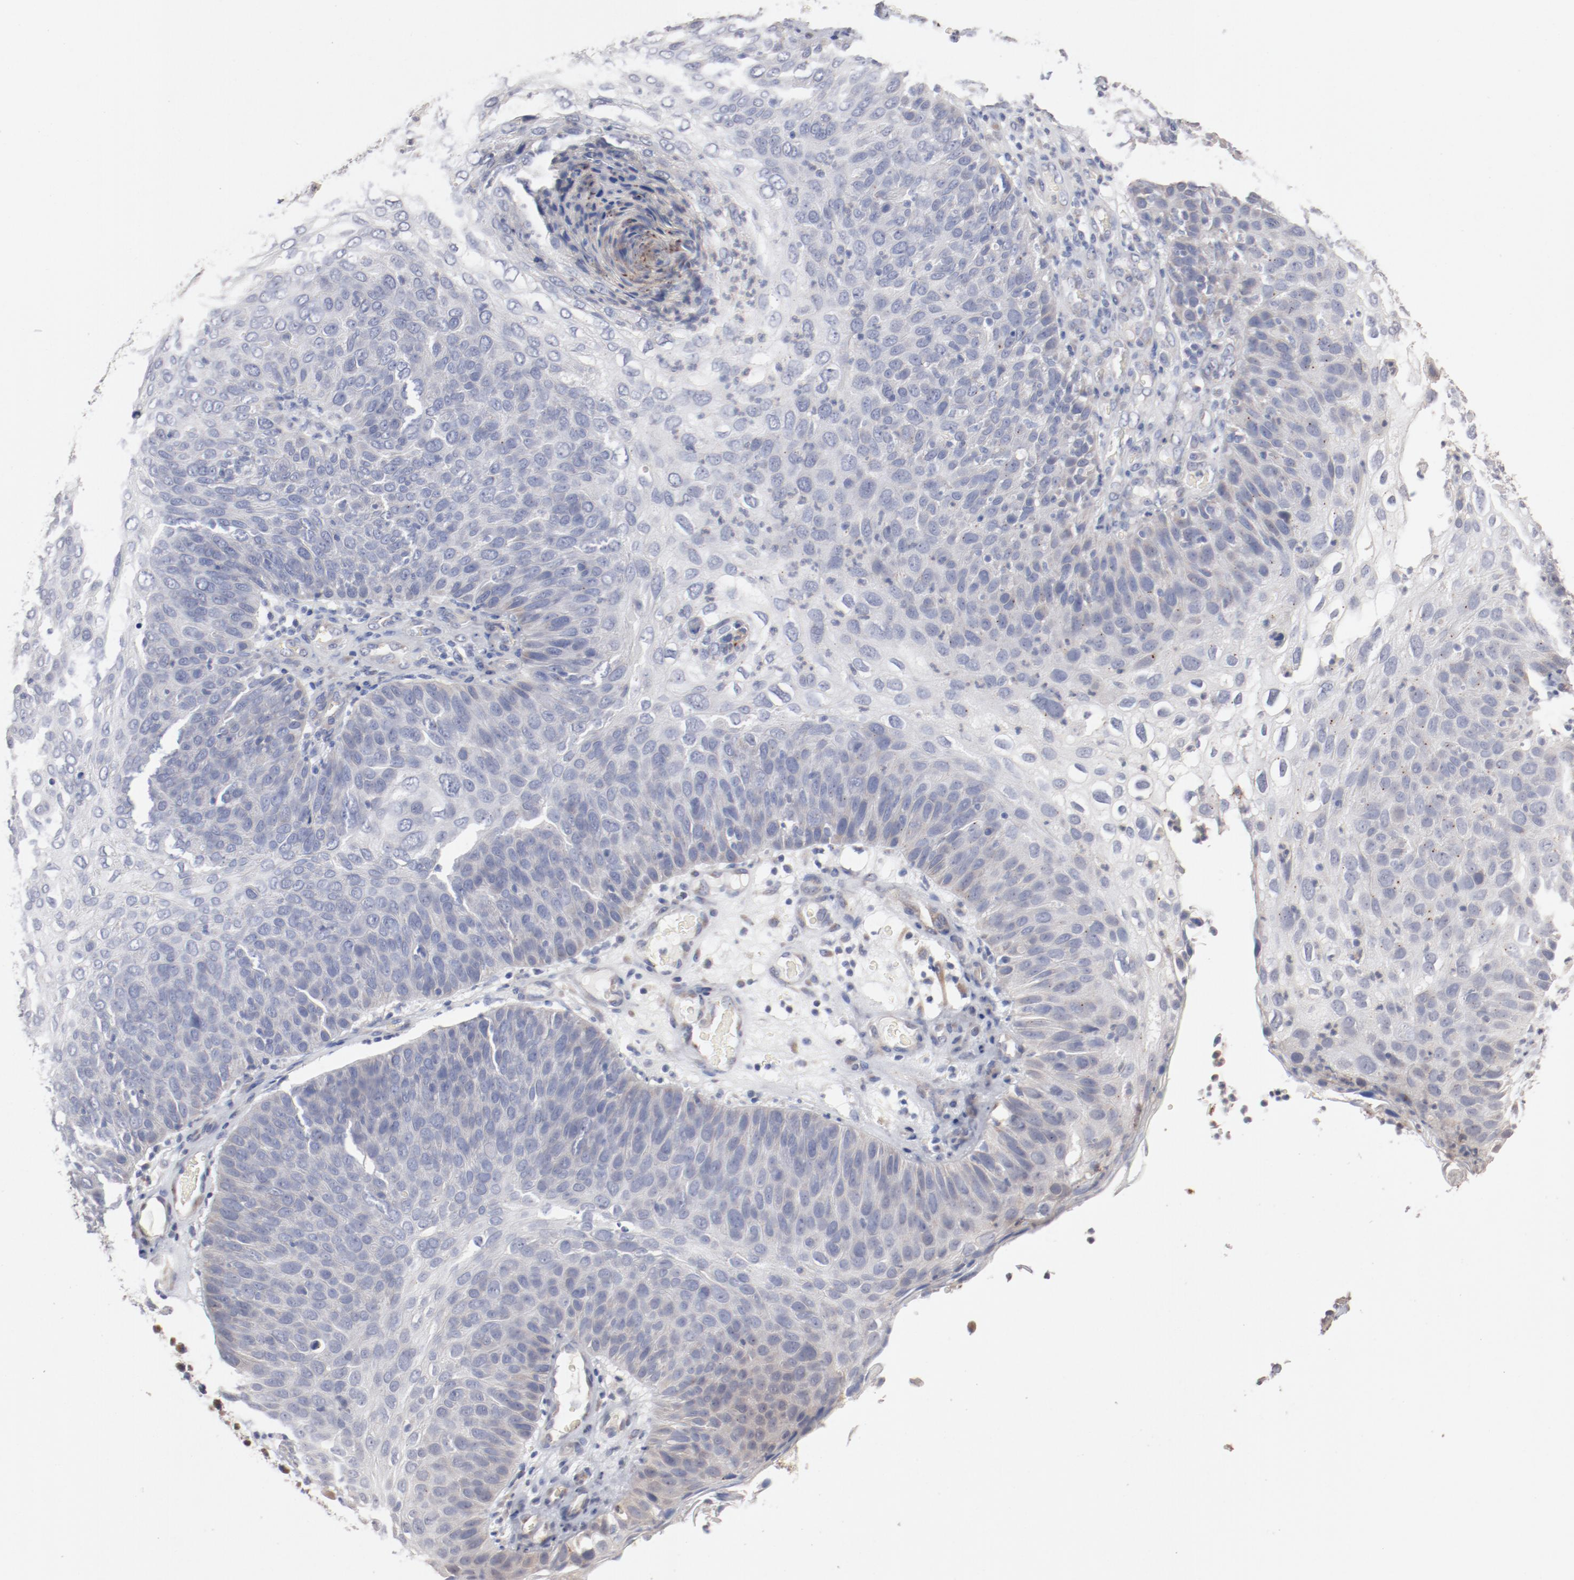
{"staining": {"intensity": "negative", "quantity": "none", "location": "none"}, "tissue": "skin cancer", "cell_type": "Tumor cells", "image_type": "cancer", "snomed": [{"axis": "morphology", "description": "Squamous cell carcinoma, NOS"}, {"axis": "topography", "description": "Skin"}], "caption": "IHC photomicrograph of skin cancer stained for a protein (brown), which shows no expression in tumor cells.", "gene": "AK7", "patient": {"sex": "male", "age": 87}}